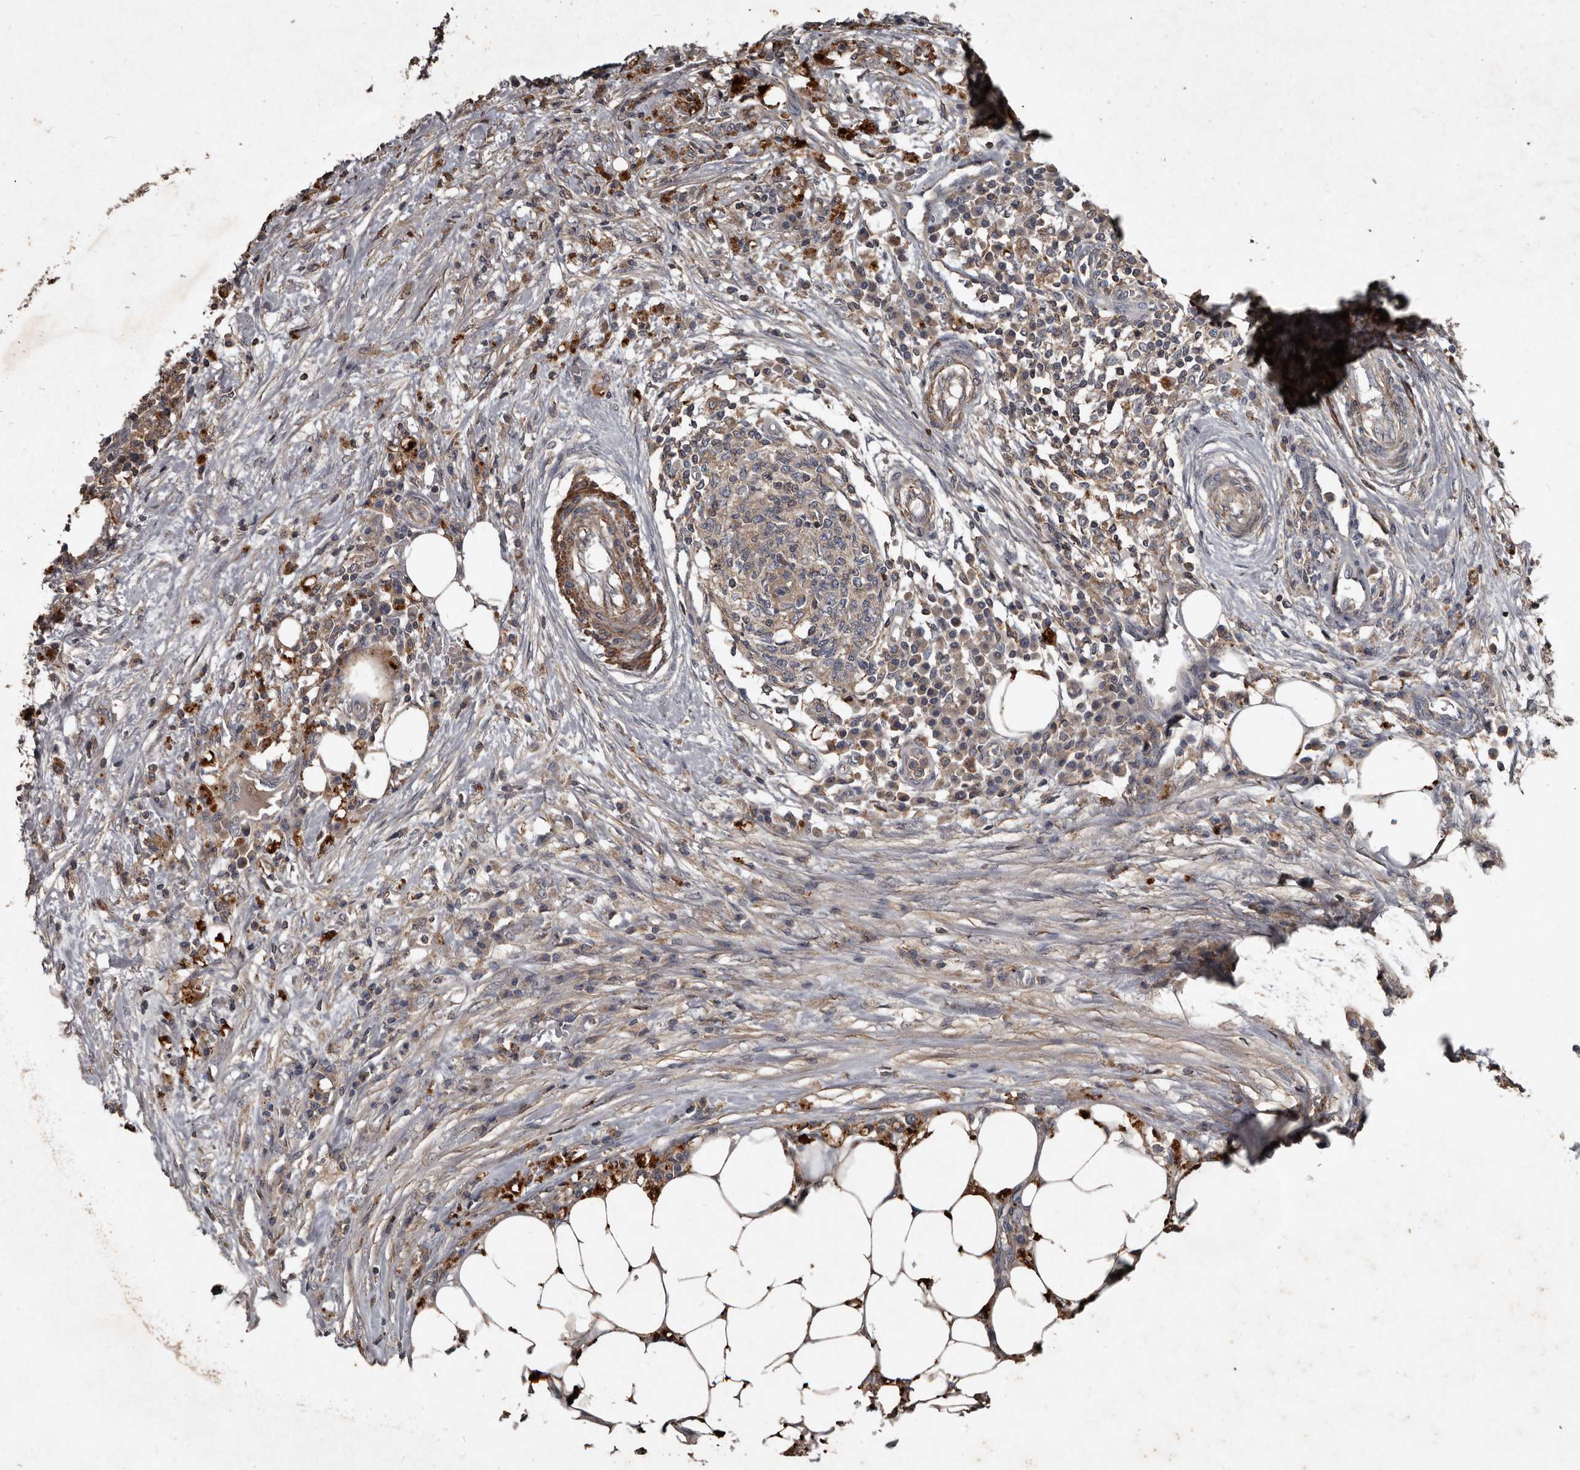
{"staining": {"intensity": "weak", "quantity": ">75%", "location": "cytoplasmic/membranous"}, "tissue": "colorectal cancer", "cell_type": "Tumor cells", "image_type": "cancer", "snomed": [{"axis": "morphology", "description": "Adenocarcinoma, NOS"}, {"axis": "topography", "description": "Colon"}], "caption": "An immunohistochemistry (IHC) micrograph of tumor tissue is shown. Protein staining in brown shows weak cytoplasmic/membranous positivity in colorectal cancer within tumor cells.", "gene": "GREB1", "patient": {"sex": "male", "age": 71}}